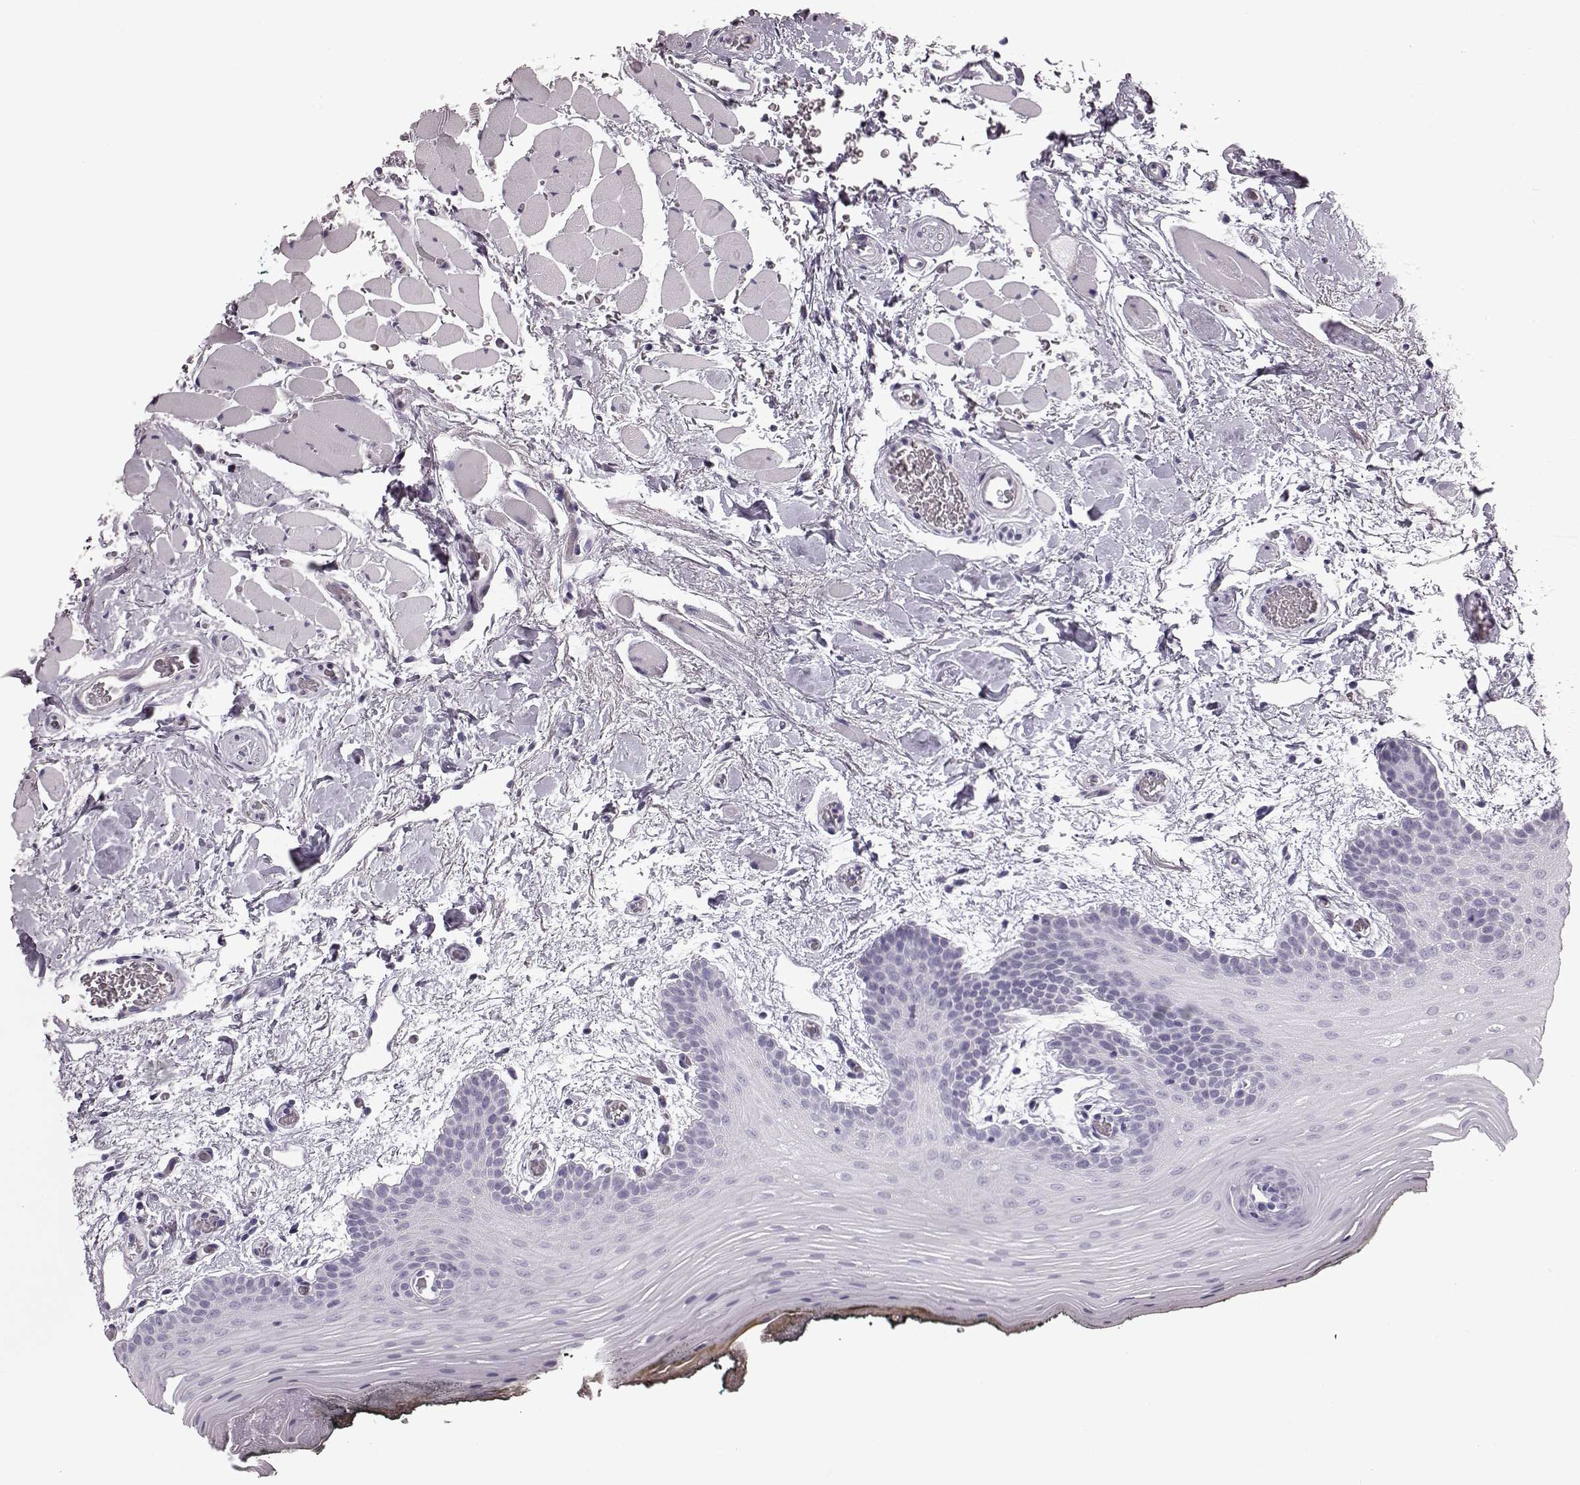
{"staining": {"intensity": "negative", "quantity": "none", "location": "none"}, "tissue": "oral mucosa", "cell_type": "Squamous epithelial cells", "image_type": "normal", "snomed": [{"axis": "morphology", "description": "Normal tissue, NOS"}, {"axis": "topography", "description": "Oral tissue"}, {"axis": "topography", "description": "Head-Neck"}], "caption": "High power microscopy image of an immunohistochemistry micrograph of benign oral mucosa, revealing no significant staining in squamous epithelial cells.", "gene": "TCHHL1", "patient": {"sex": "male", "age": 65}}